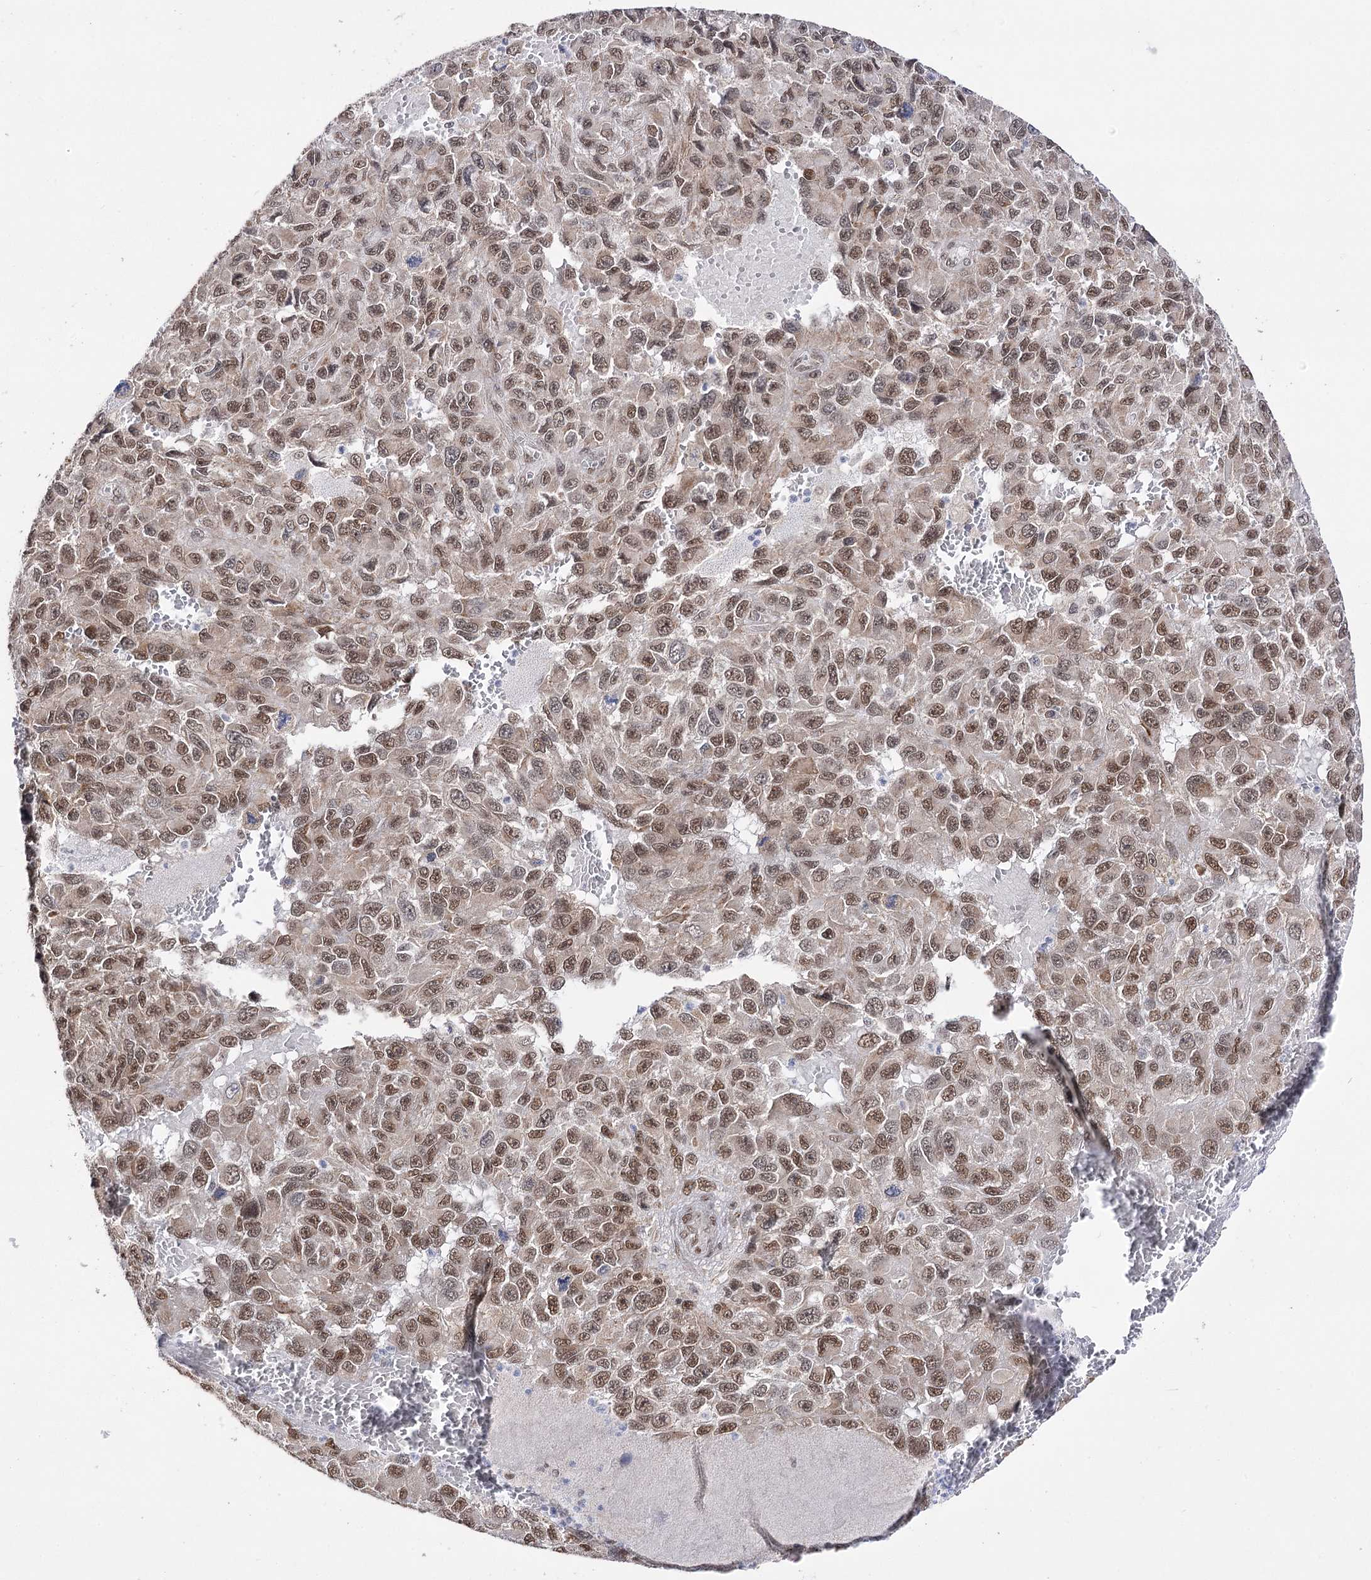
{"staining": {"intensity": "moderate", "quantity": ">75%", "location": "nuclear"}, "tissue": "melanoma", "cell_type": "Tumor cells", "image_type": "cancer", "snomed": [{"axis": "morphology", "description": "Normal tissue, NOS"}, {"axis": "morphology", "description": "Malignant melanoma, NOS"}, {"axis": "topography", "description": "Skin"}], "caption": "Tumor cells reveal moderate nuclear staining in about >75% of cells in malignant melanoma. (DAB (3,3'-diaminobenzidine) IHC, brown staining for protein, blue staining for nuclei).", "gene": "VGLL4", "patient": {"sex": "female", "age": 96}}